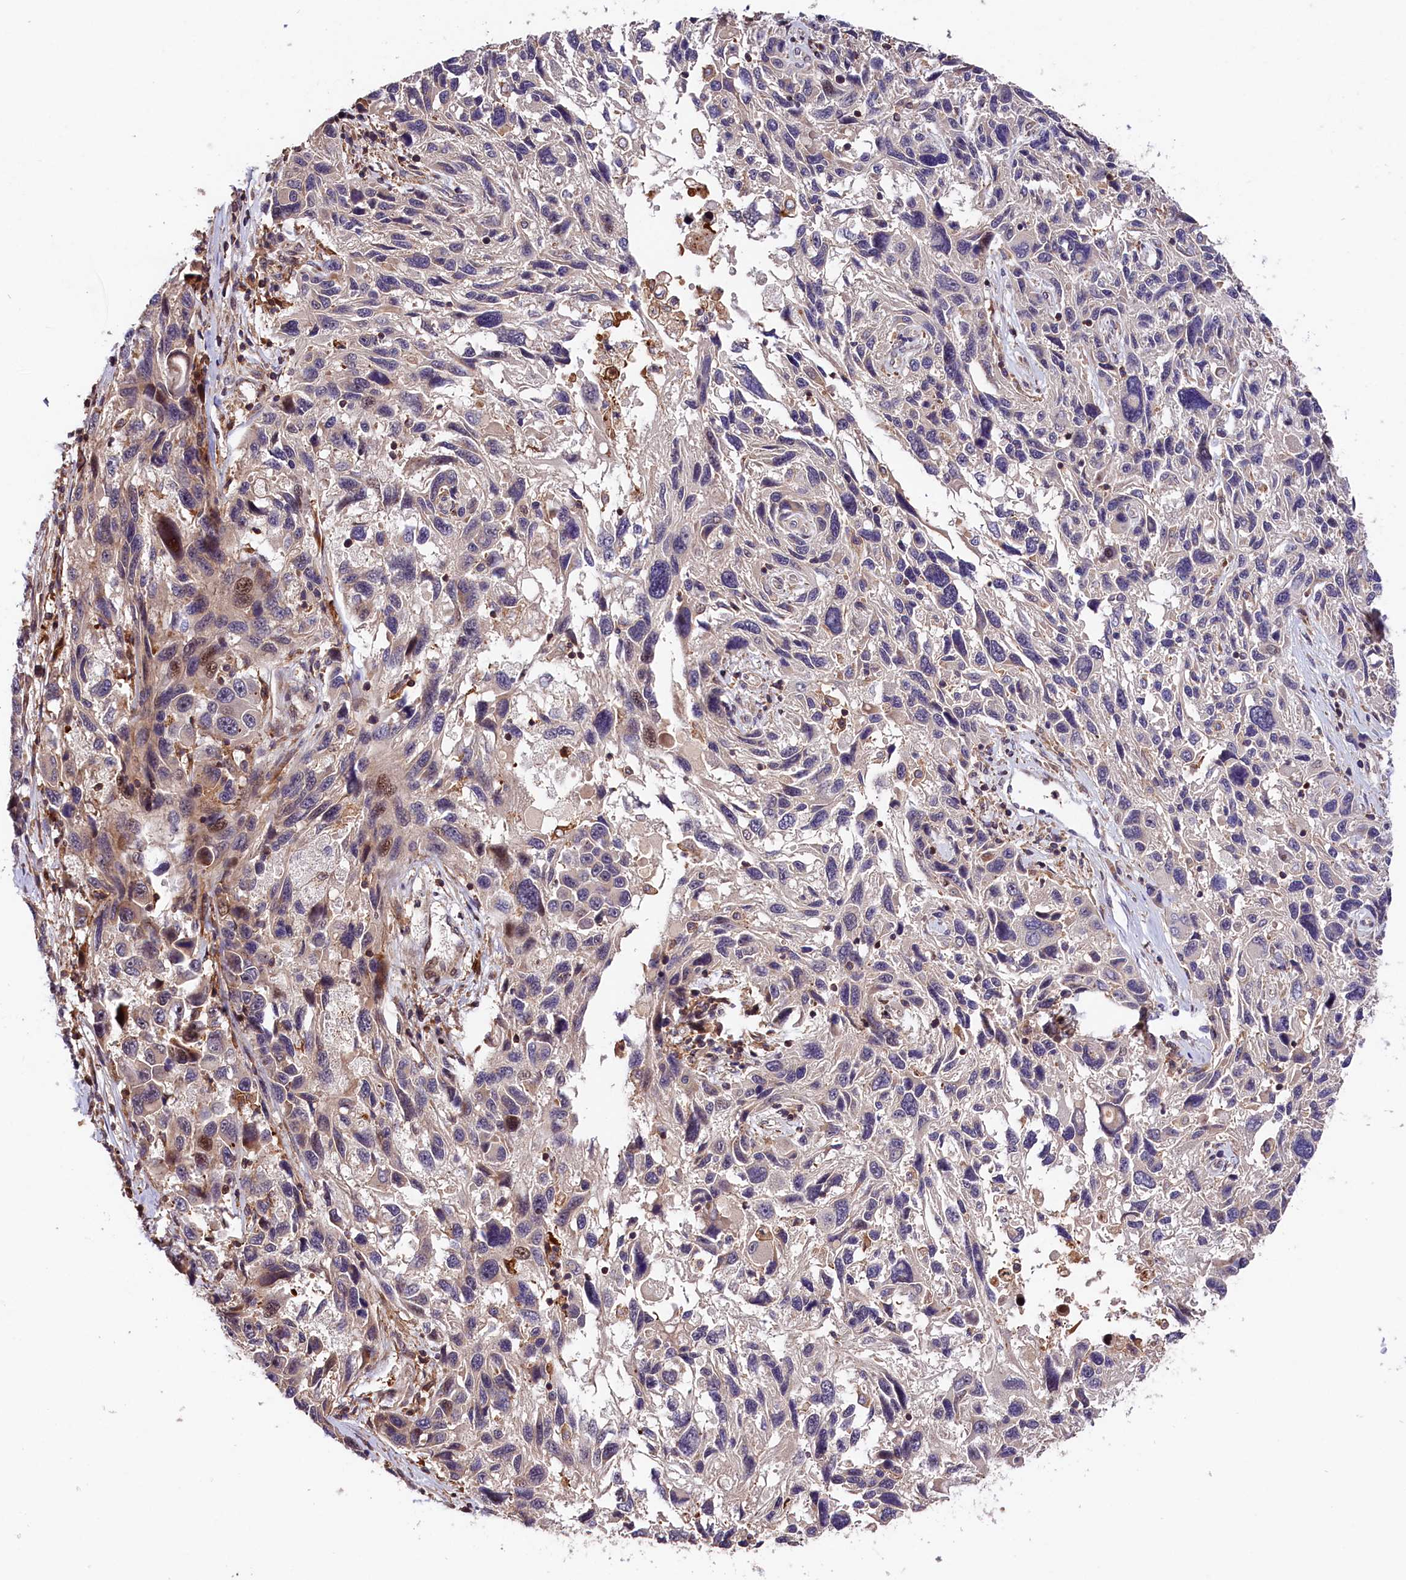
{"staining": {"intensity": "moderate", "quantity": "<25%", "location": "cytoplasmic/membranous,nuclear"}, "tissue": "melanoma", "cell_type": "Tumor cells", "image_type": "cancer", "snomed": [{"axis": "morphology", "description": "Malignant melanoma, NOS"}, {"axis": "topography", "description": "Skin"}], "caption": "Melanoma stained with DAB (3,3'-diaminobenzidine) immunohistochemistry (IHC) demonstrates low levels of moderate cytoplasmic/membranous and nuclear staining in about <25% of tumor cells.", "gene": "CACNA1H", "patient": {"sex": "male", "age": 53}}